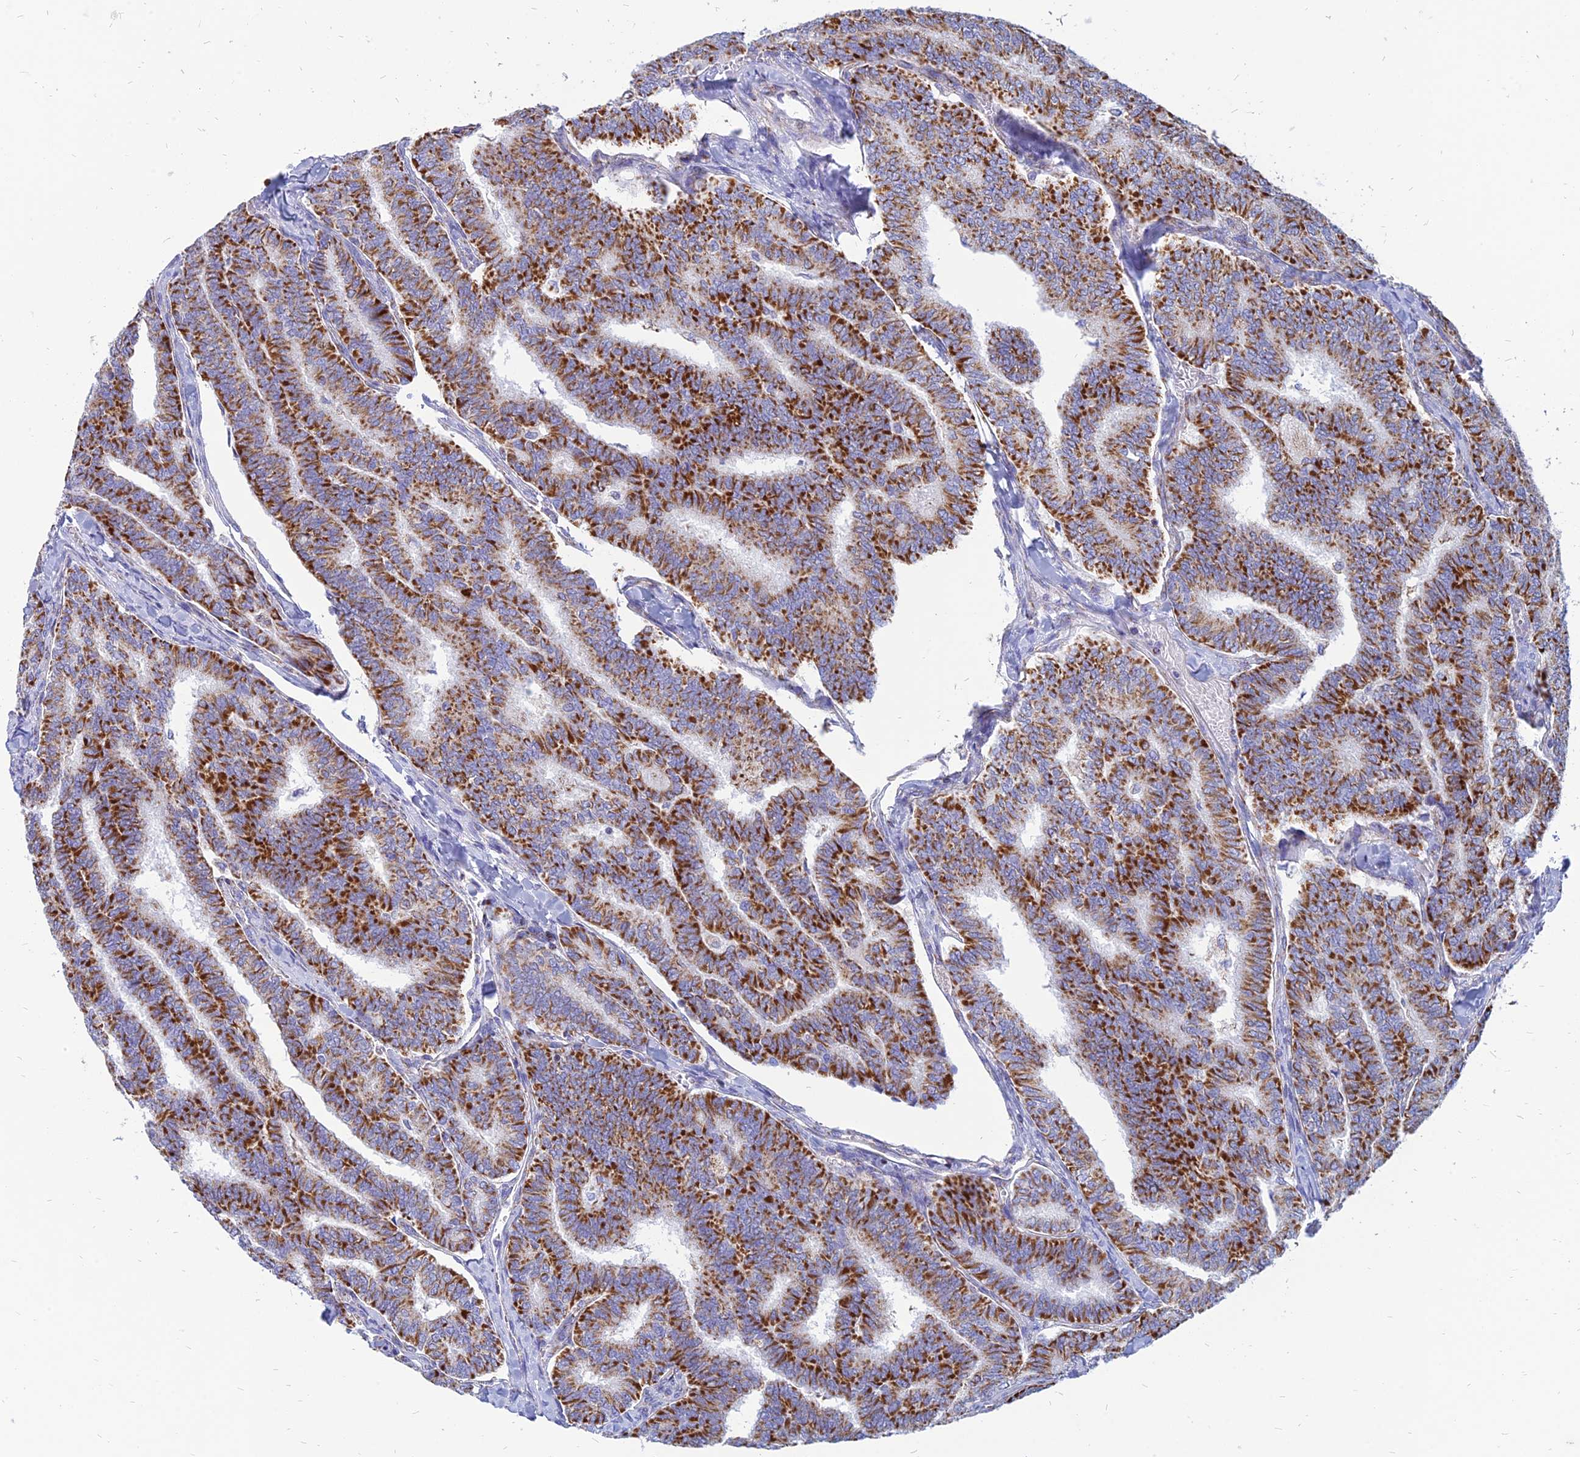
{"staining": {"intensity": "strong", "quantity": ">75%", "location": "cytoplasmic/membranous"}, "tissue": "thyroid cancer", "cell_type": "Tumor cells", "image_type": "cancer", "snomed": [{"axis": "morphology", "description": "Papillary adenocarcinoma, NOS"}, {"axis": "topography", "description": "Thyroid gland"}], "caption": "Human thyroid cancer (papillary adenocarcinoma) stained for a protein (brown) exhibits strong cytoplasmic/membranous positive positivity in about >75% of tumor cells.", "gene": "PACC1", "patient": {"sex": "female", "age": 35}}